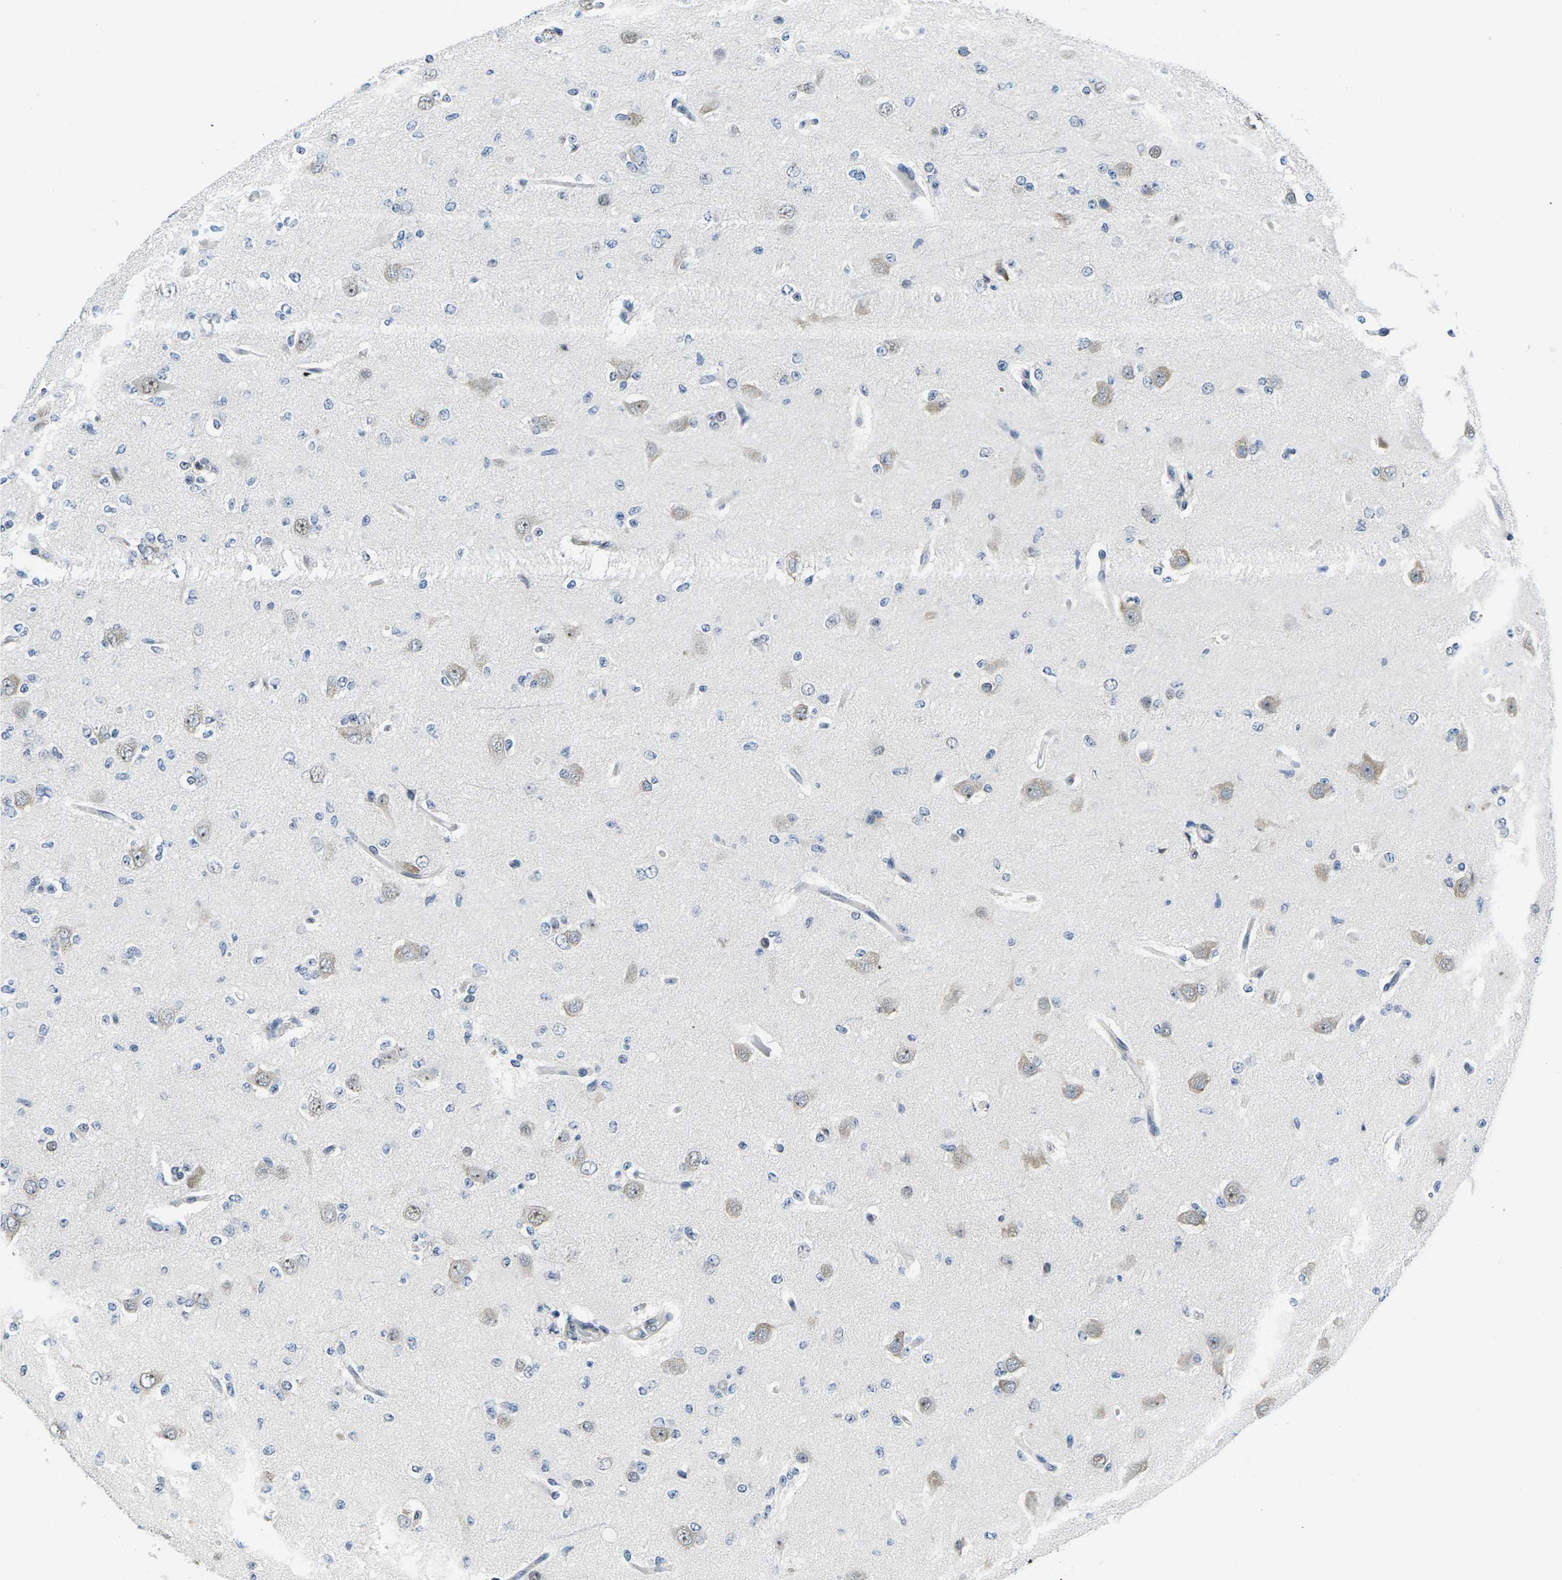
{"staining": {"intensity": "weak", "quantity": "<25%", "location": "cytoplasmic/membranous,nuclear"}, "tissue": "glioma", "cell_type": "Tumor cells", "image_type": "cancer", "snomed": [{"axis": "morphology", "description": "Glioma, malignant, Low grade"}, {"axis": "topography", "description": "Brain"}], "caption": "The image displays no staining of tumor cells in glioma.", "gene": "NSRP1", "patient": {"sex": "male", "age": 38}}